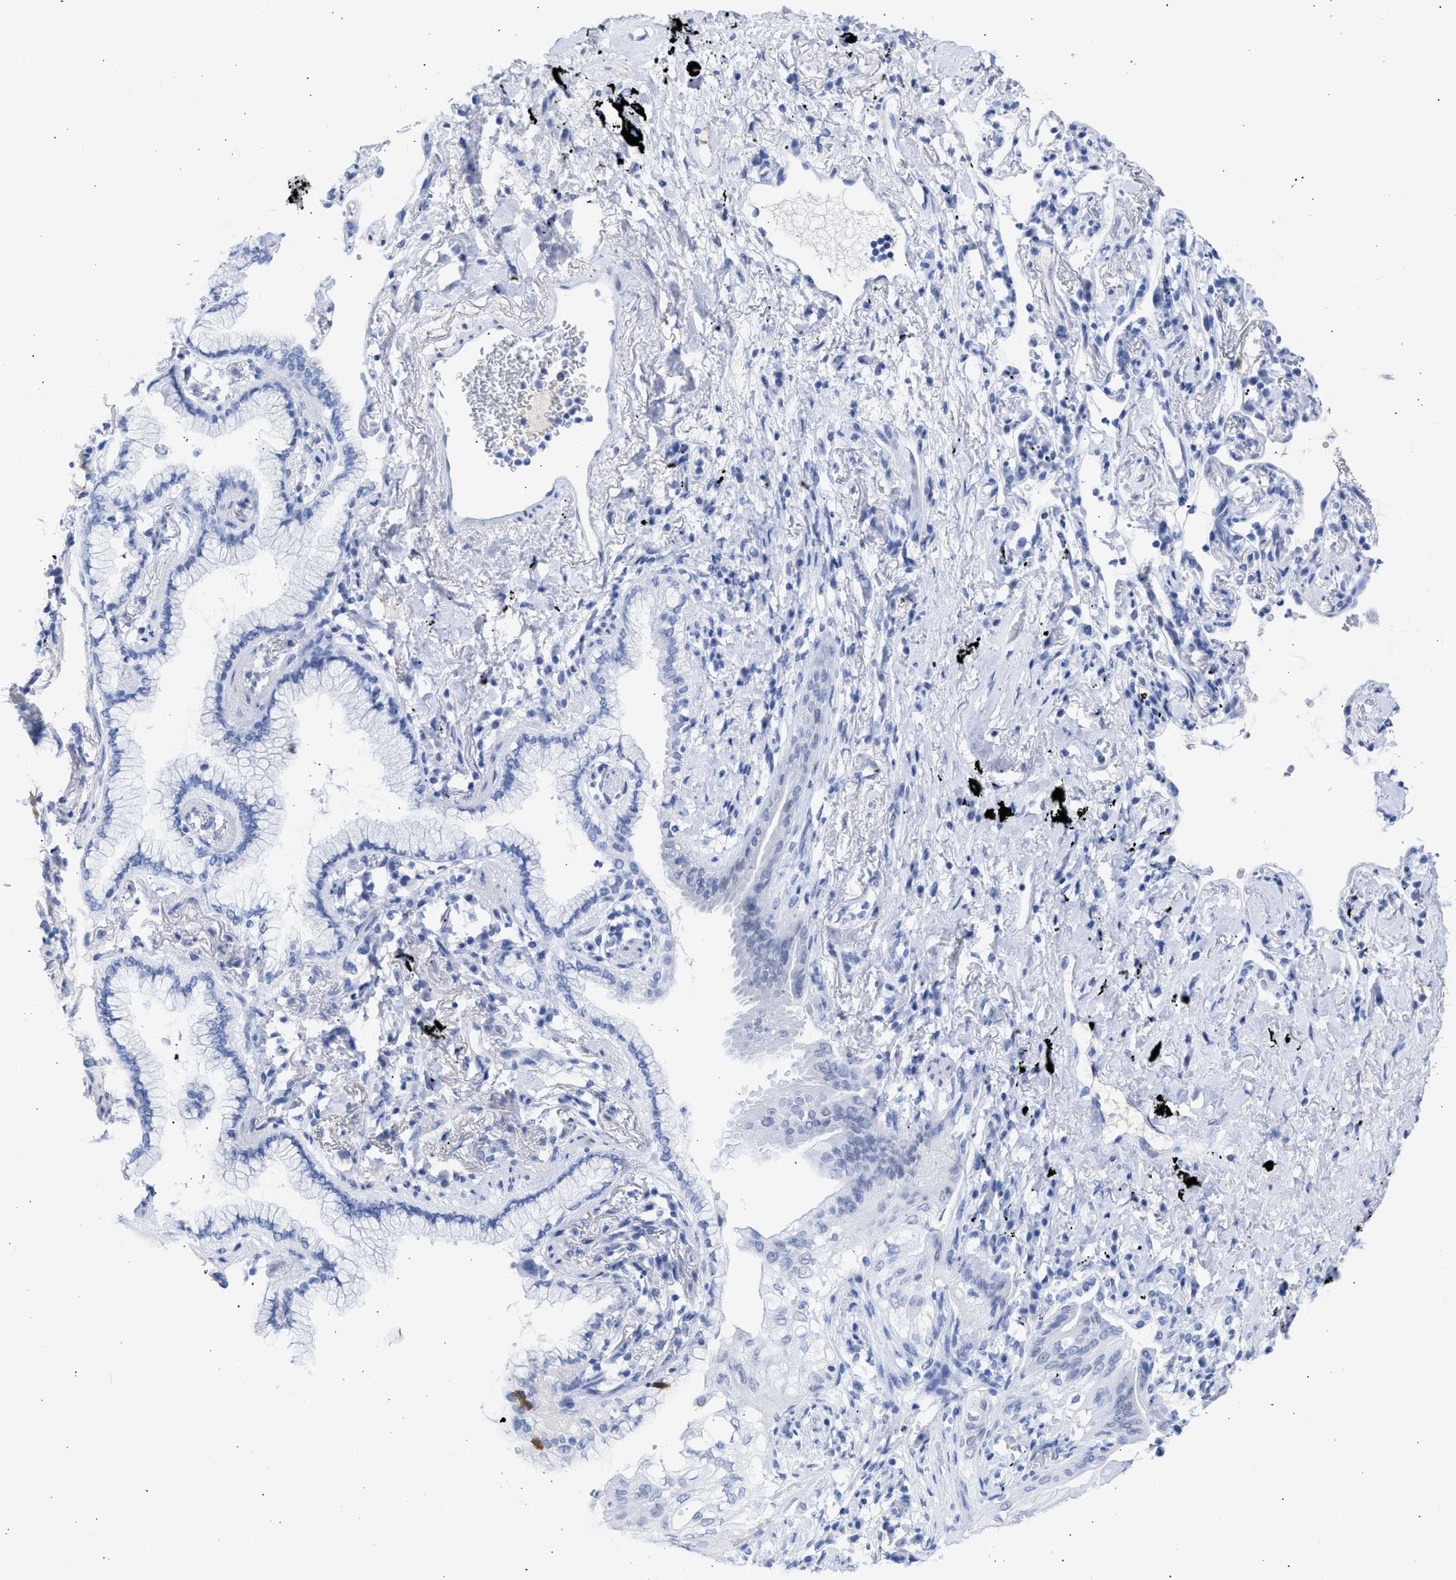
{"staining": {"intensity": "negative", "quantity": "none", "location": "none"}, "tissue": "lung cancer", "cell_type": "Tumor cells", "image_type": "cancer", "snomed": [{"axis": "morphology", "description": "Normal tissue, NOS"}, {"axis": "morphology", "description": "Adenocarcinoma, NOS"}, {"axis": "topography", "description": "Bronchus"}, {"axis": "topography", "description": "Lung"}], "caption": "A photomicrograph of human lung adenocarcinoma is negative for staining in tumor cells.", "gene": "RSPH1", "patient": {"sex": "female", "age": 70}}